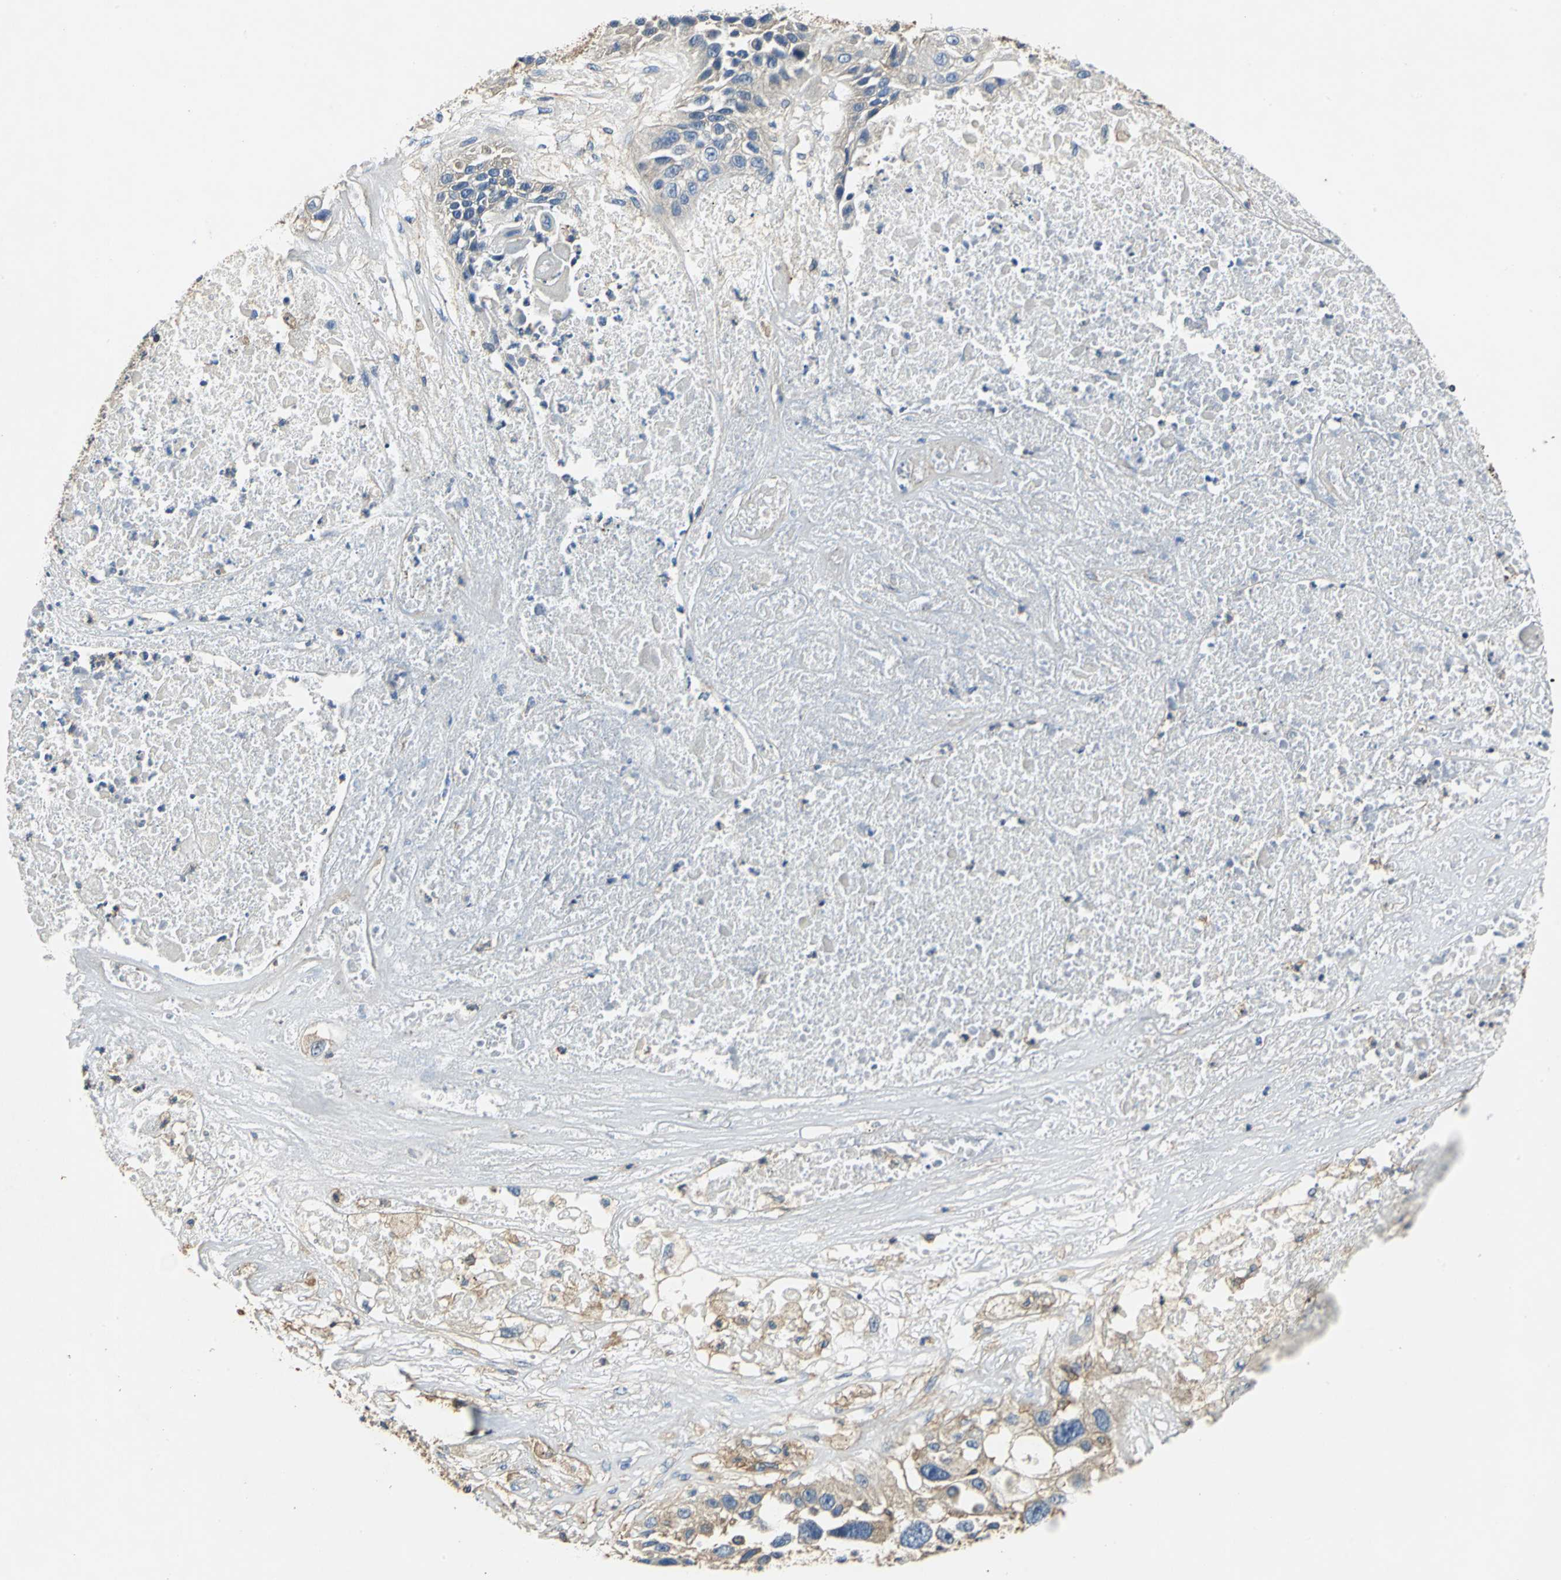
{"staining": {"intensity": "weak", "quantity": "<25%", "location": "cytoplasmic/membranous"}, "tissue": "lung cancer", "cell_type": "Tumor cells", "image_type": "cancer", "snomed": [{"axis": "morphology", "description": "Squamous cell carcinoma, NOS"}, {"axis": "topography", "description": "Lung"}], "caption": "IHC image of neoplastic tissue: lung cancer (squamous cell carcinoma) stained with DAB (3,3'-diaminobenzidine) demonstrates no significant protein staining in tumor cells.", "gene": "DDX3Y", "patient": {"sex": "male", "age": 71}}